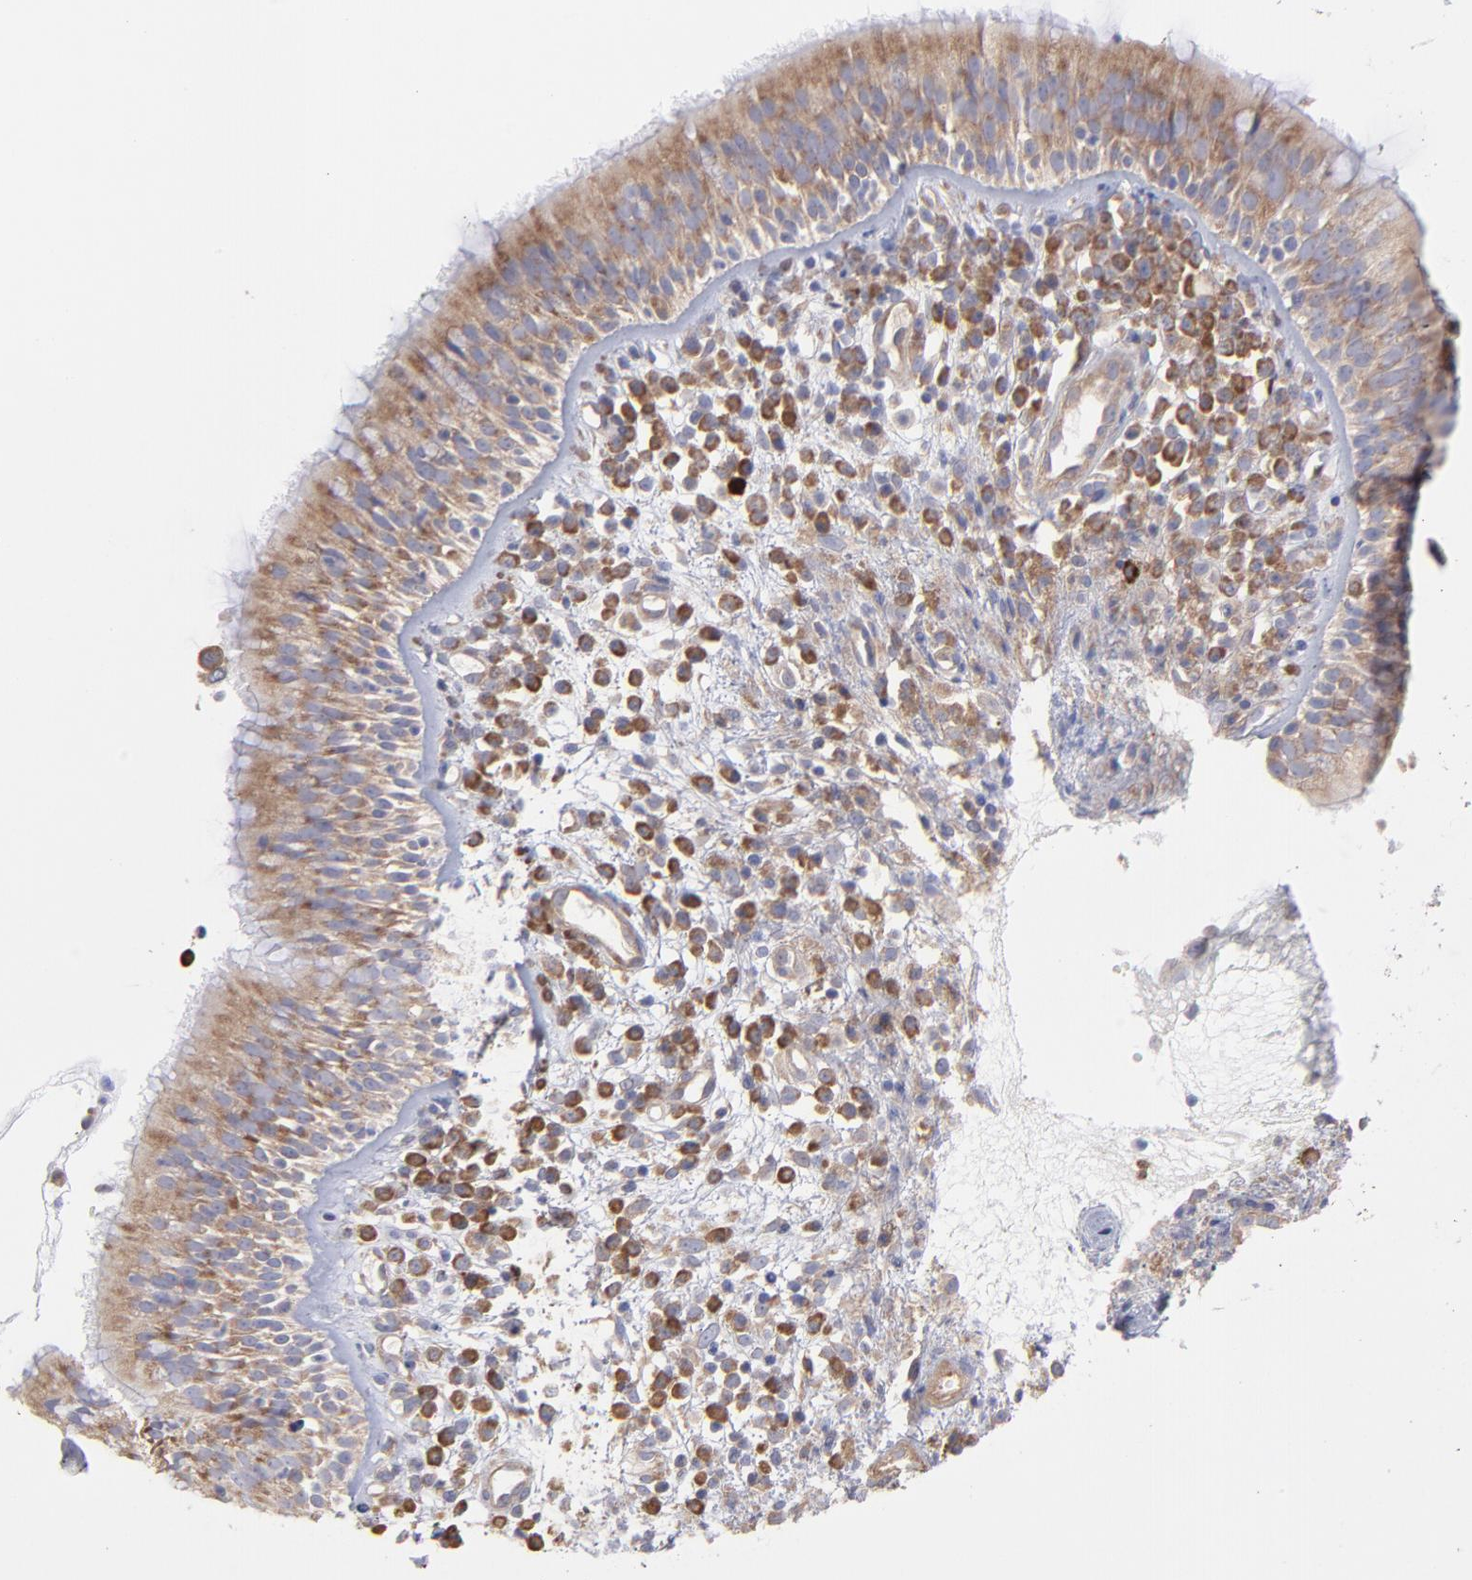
{"staining": {"intensity": "weak", "quantity": ">75%", "location": "cytoplasmic/membranous"}, "tissue": "nasopharynx", "cell_type": "Respiratory epithelial cells", "image_type": "normal", "snomed": [{"axis": "morphology", "description": "Normal tissue, NOS"}, {"axis": "morphology", "description": "Inflammation, NOS"}, {"axis": "morphology", "description": "Malignant melanoma, Metastatic site"}, {"axis": "topography", "description": "Nasopharynx"}], "caption": "High-power microscopy captured an immunohistochemistry (IHC) photomicrograph of benign nasopharynx, revealing weak cytoplasmic/membranous positivity in about >75% of respiratory epithelial cells. The protein is shown in brown color, while the nuclei are stained blue.", "gene": "RPLP0", "patient": {"sex": "female", "age": 55}}